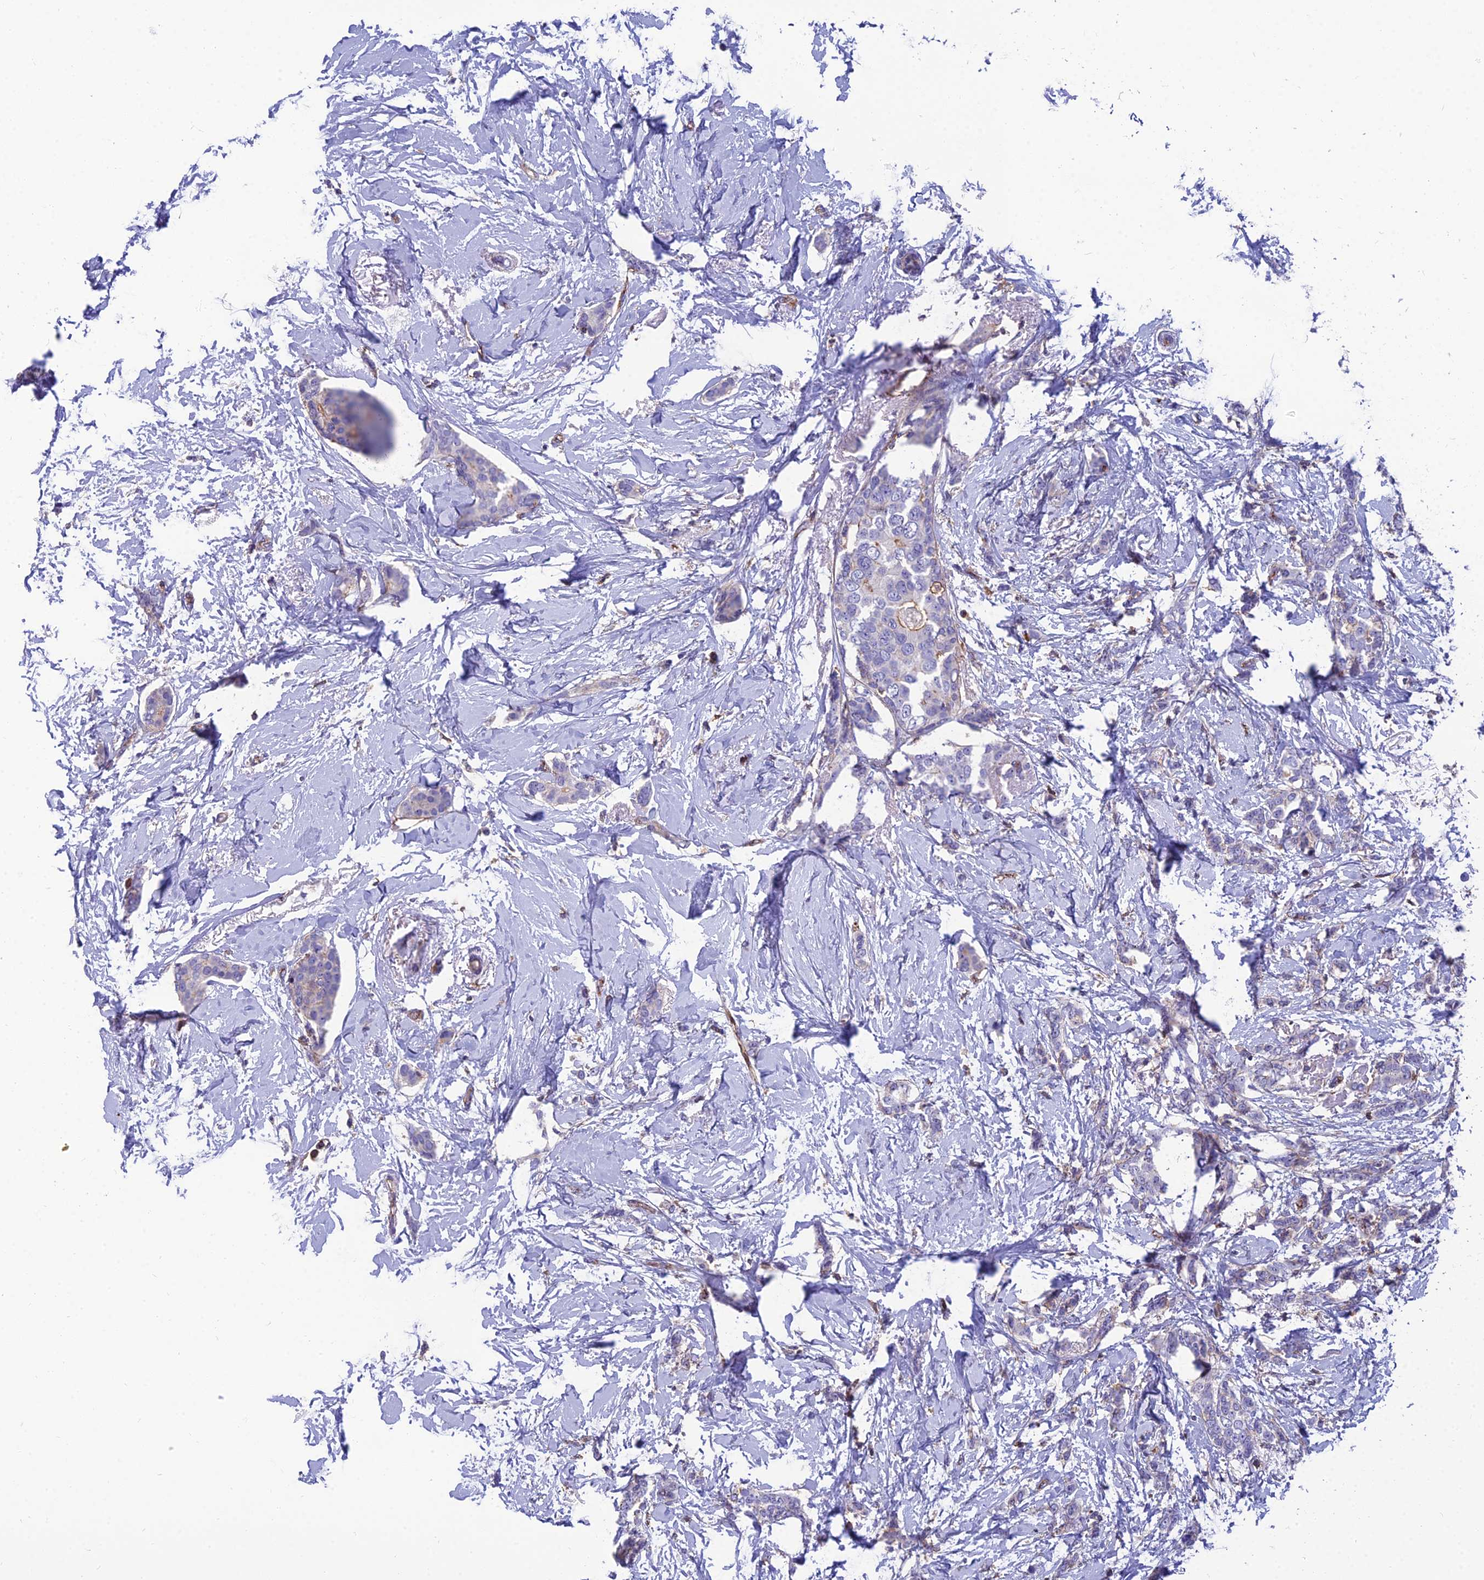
{"staining": {"intensity": "negative", "quantity": "none", "location": "none"}, "tissue": "breast cancer", "cell_type": "Tumor cells", "image_type": "cancer", "snomed": [{"axis": "morphology", "description": "Duct carcinoma"}, {"axis": "topography", "description": "Breast"}], "caption": "The micrograph demonstrates no staining of tumor cells in breast infiltrating ductal carcinoma. (Stains: DAB immunohistochemistry with hematoxylin counter stain, Microscopy: brightfield microscopy at high magnification).", "gene": "PPP1R18", "patient": {"sex": "female", "age": 72}}